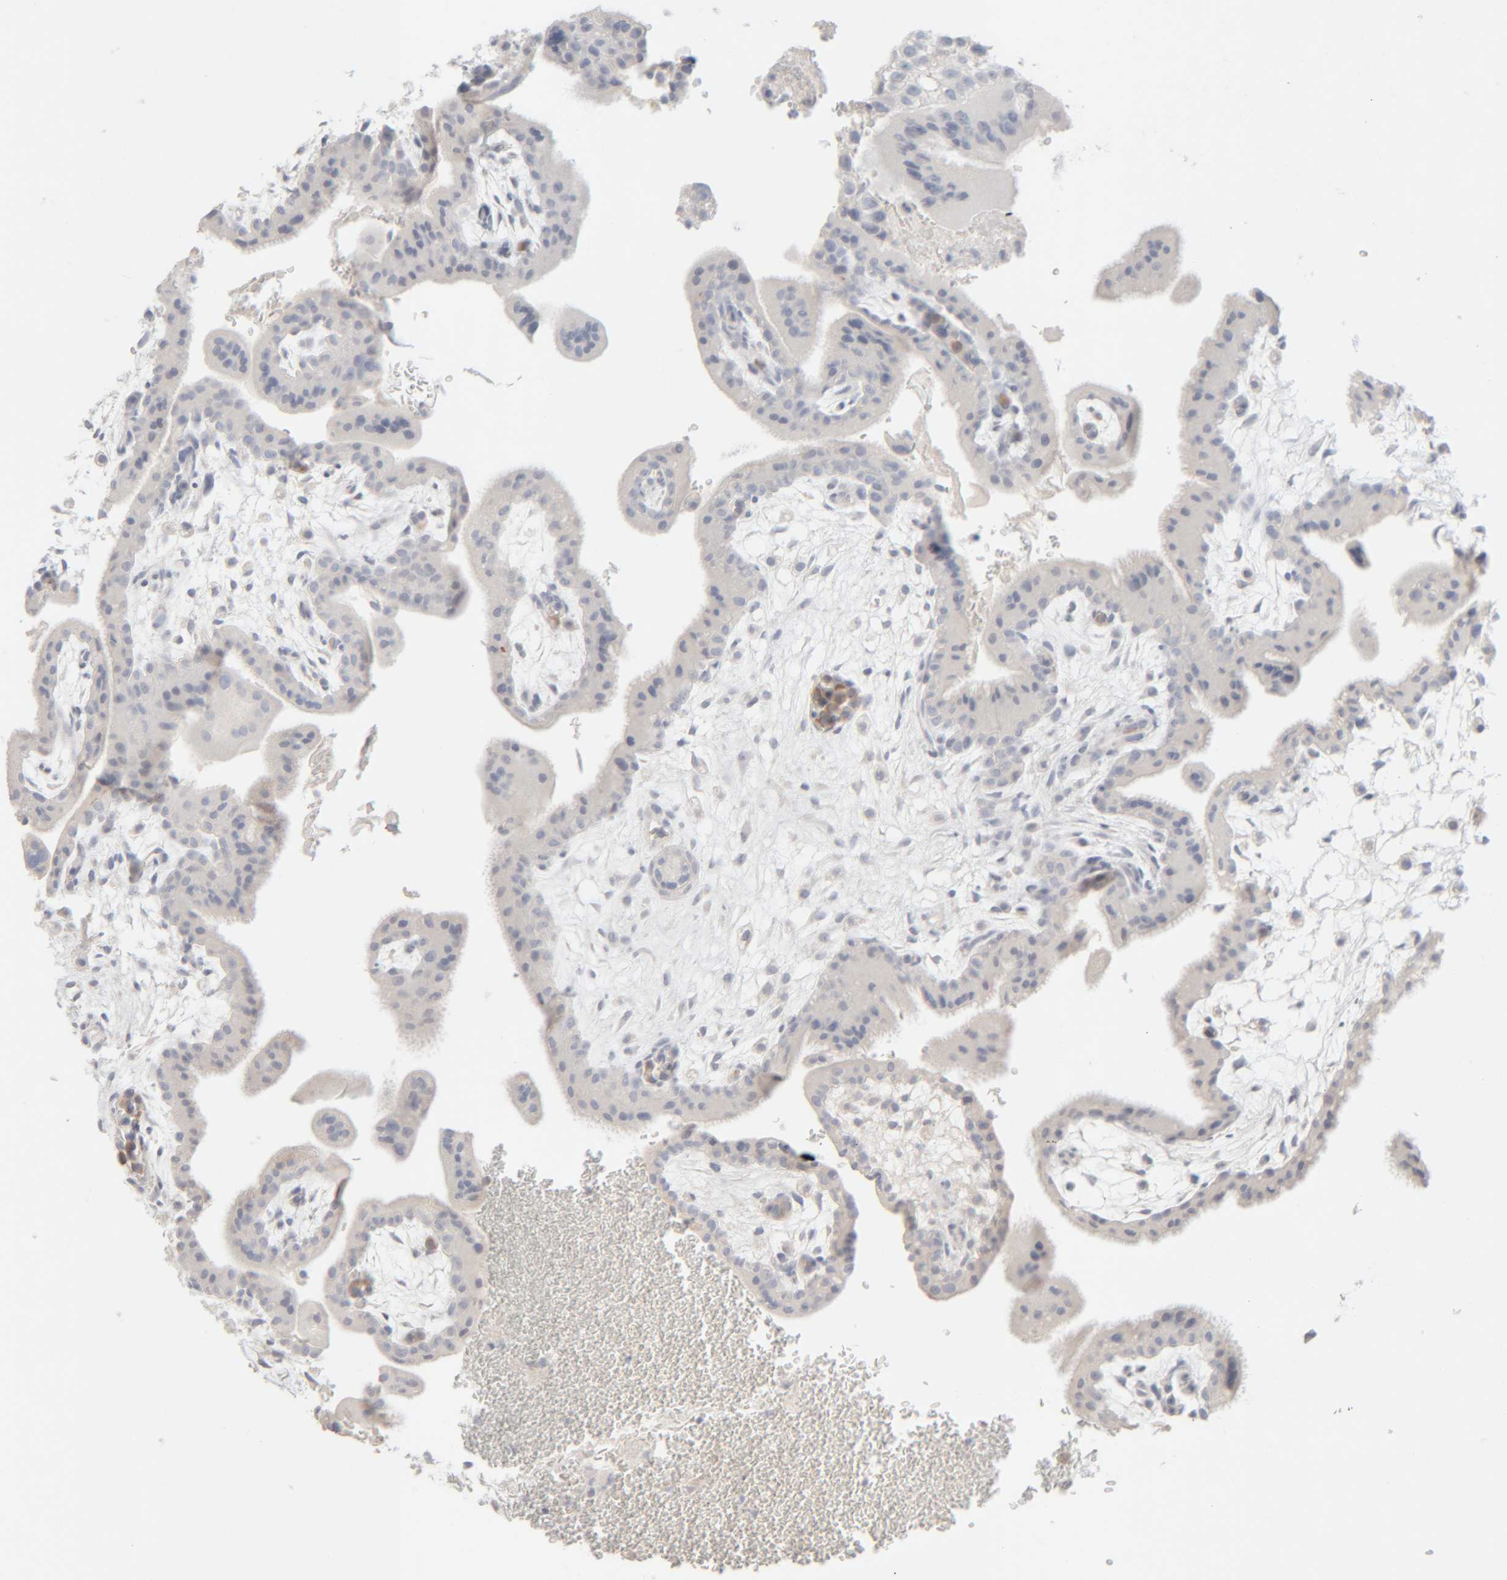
{"staining": {"intensity": "negative", "quantity": "none", "location": "none"}, "tissue": "placenta", "cell_type": "Decidual cells", "image_type": "normal", "snomed": [{"axis": "morphology", "description": "Normal tissue, NOS"}, {"axis": "topography", "description": "Placenta"}], "caption": "DAB (3,3'-diaminobenzidine) immunohistochemical staining of normal human placenta displays no significant expression in decidual cells.", "gene": "RIDA", "patient": {"sex": "female", "age": 35}}